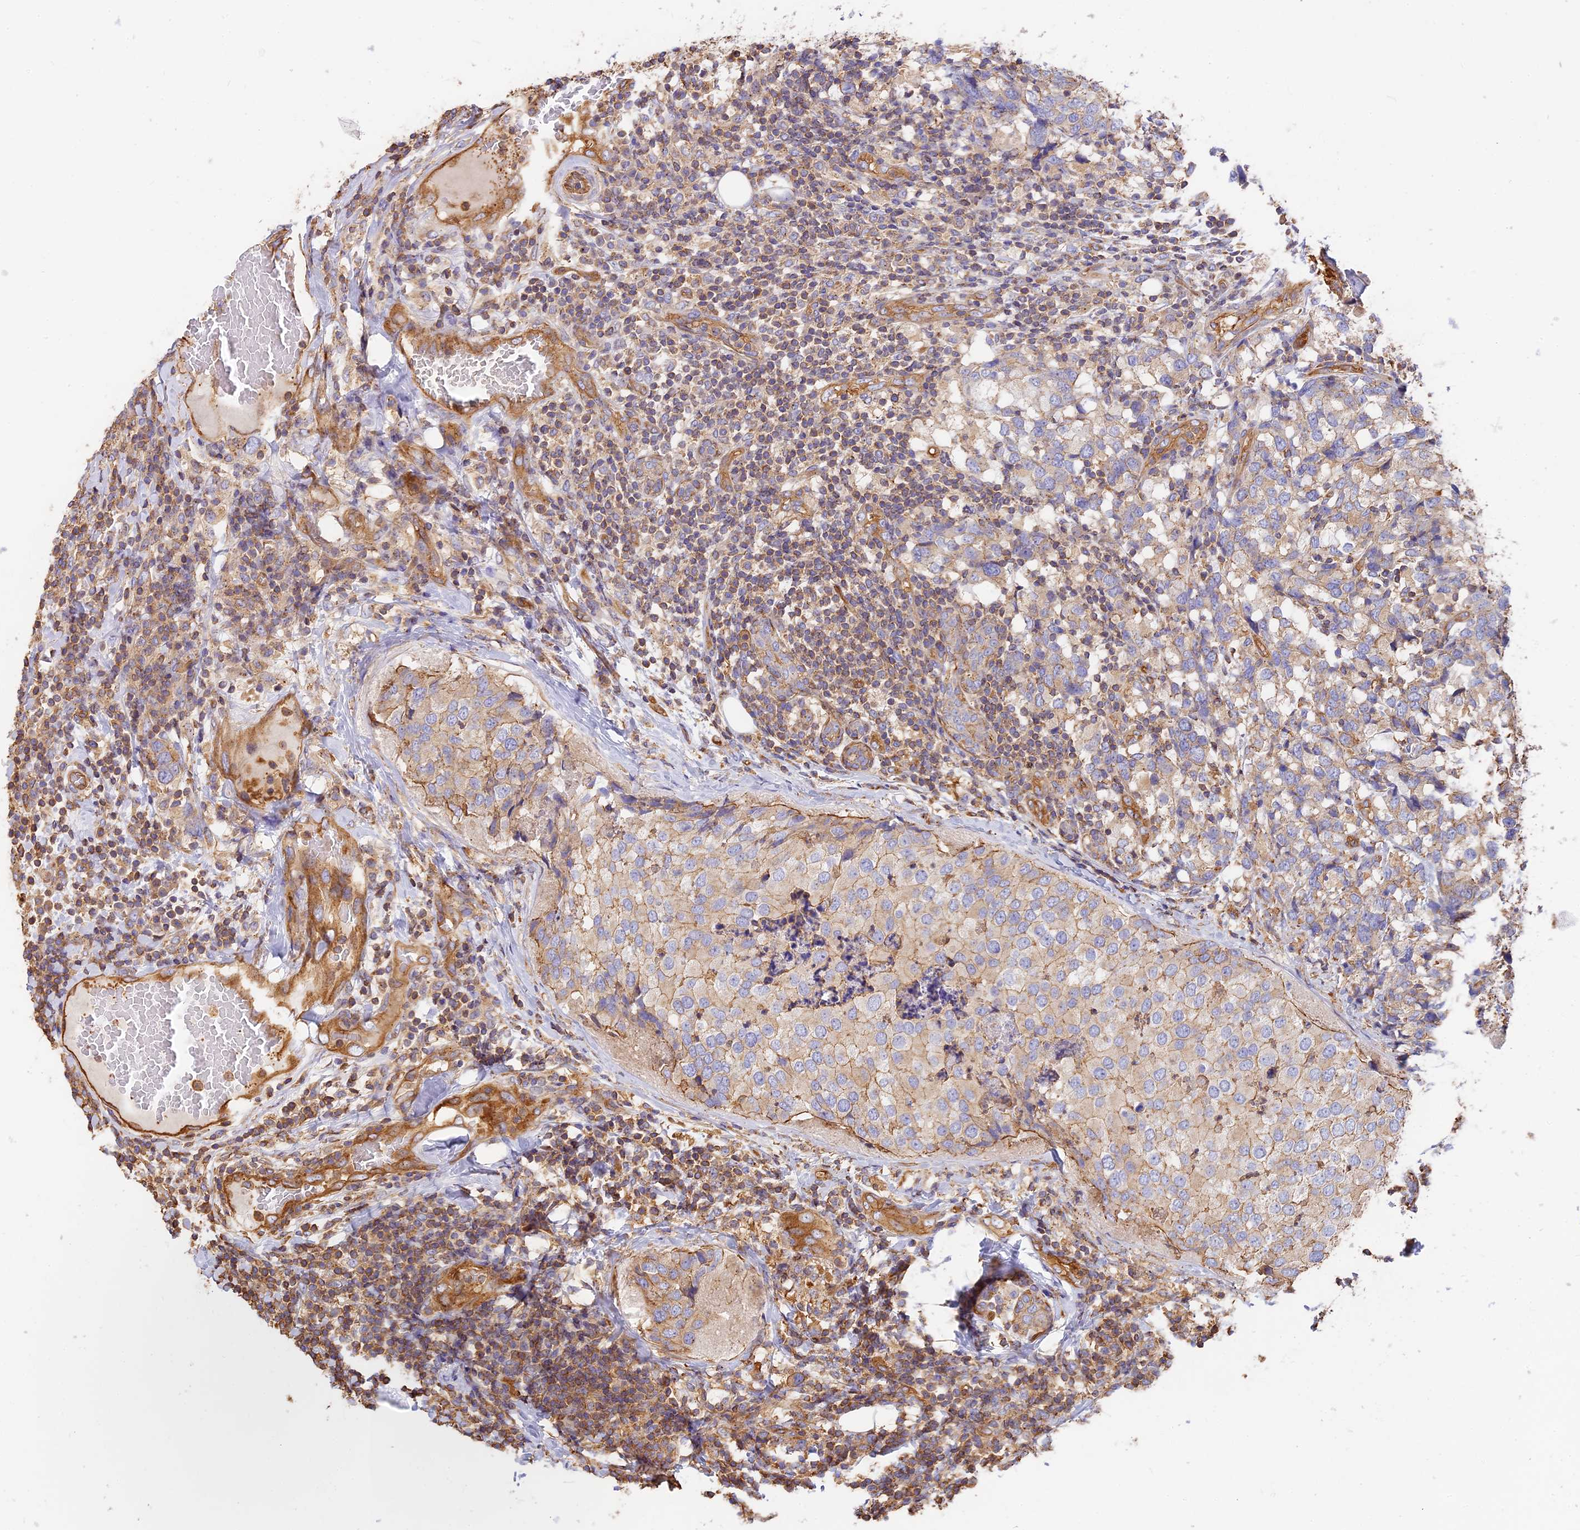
{"staining": {"intensity": "weak", "quantity": "<25%", "location": "cytoplasmic/membranous"}, "tissue": "breast cancer", "cell_type": "Tumor cells", "image_type": "cancer", "snomed": [{"axis": "morphology", "description": "Lobular carcinoma"}, {"axis": "topography", "description": "Breast"}], "caption": "A photomicrograph of lobular carcinoma (breast) stained for a protein exhibits no brown staining in tumor cells. (DAB (3,3'-diaminobenzidine) immunohistochemistry (IHC) visualized using brightfield microscopy, high magnification).", "gene": "VPS18", "patient": {"sex": "female", "age": 59}}